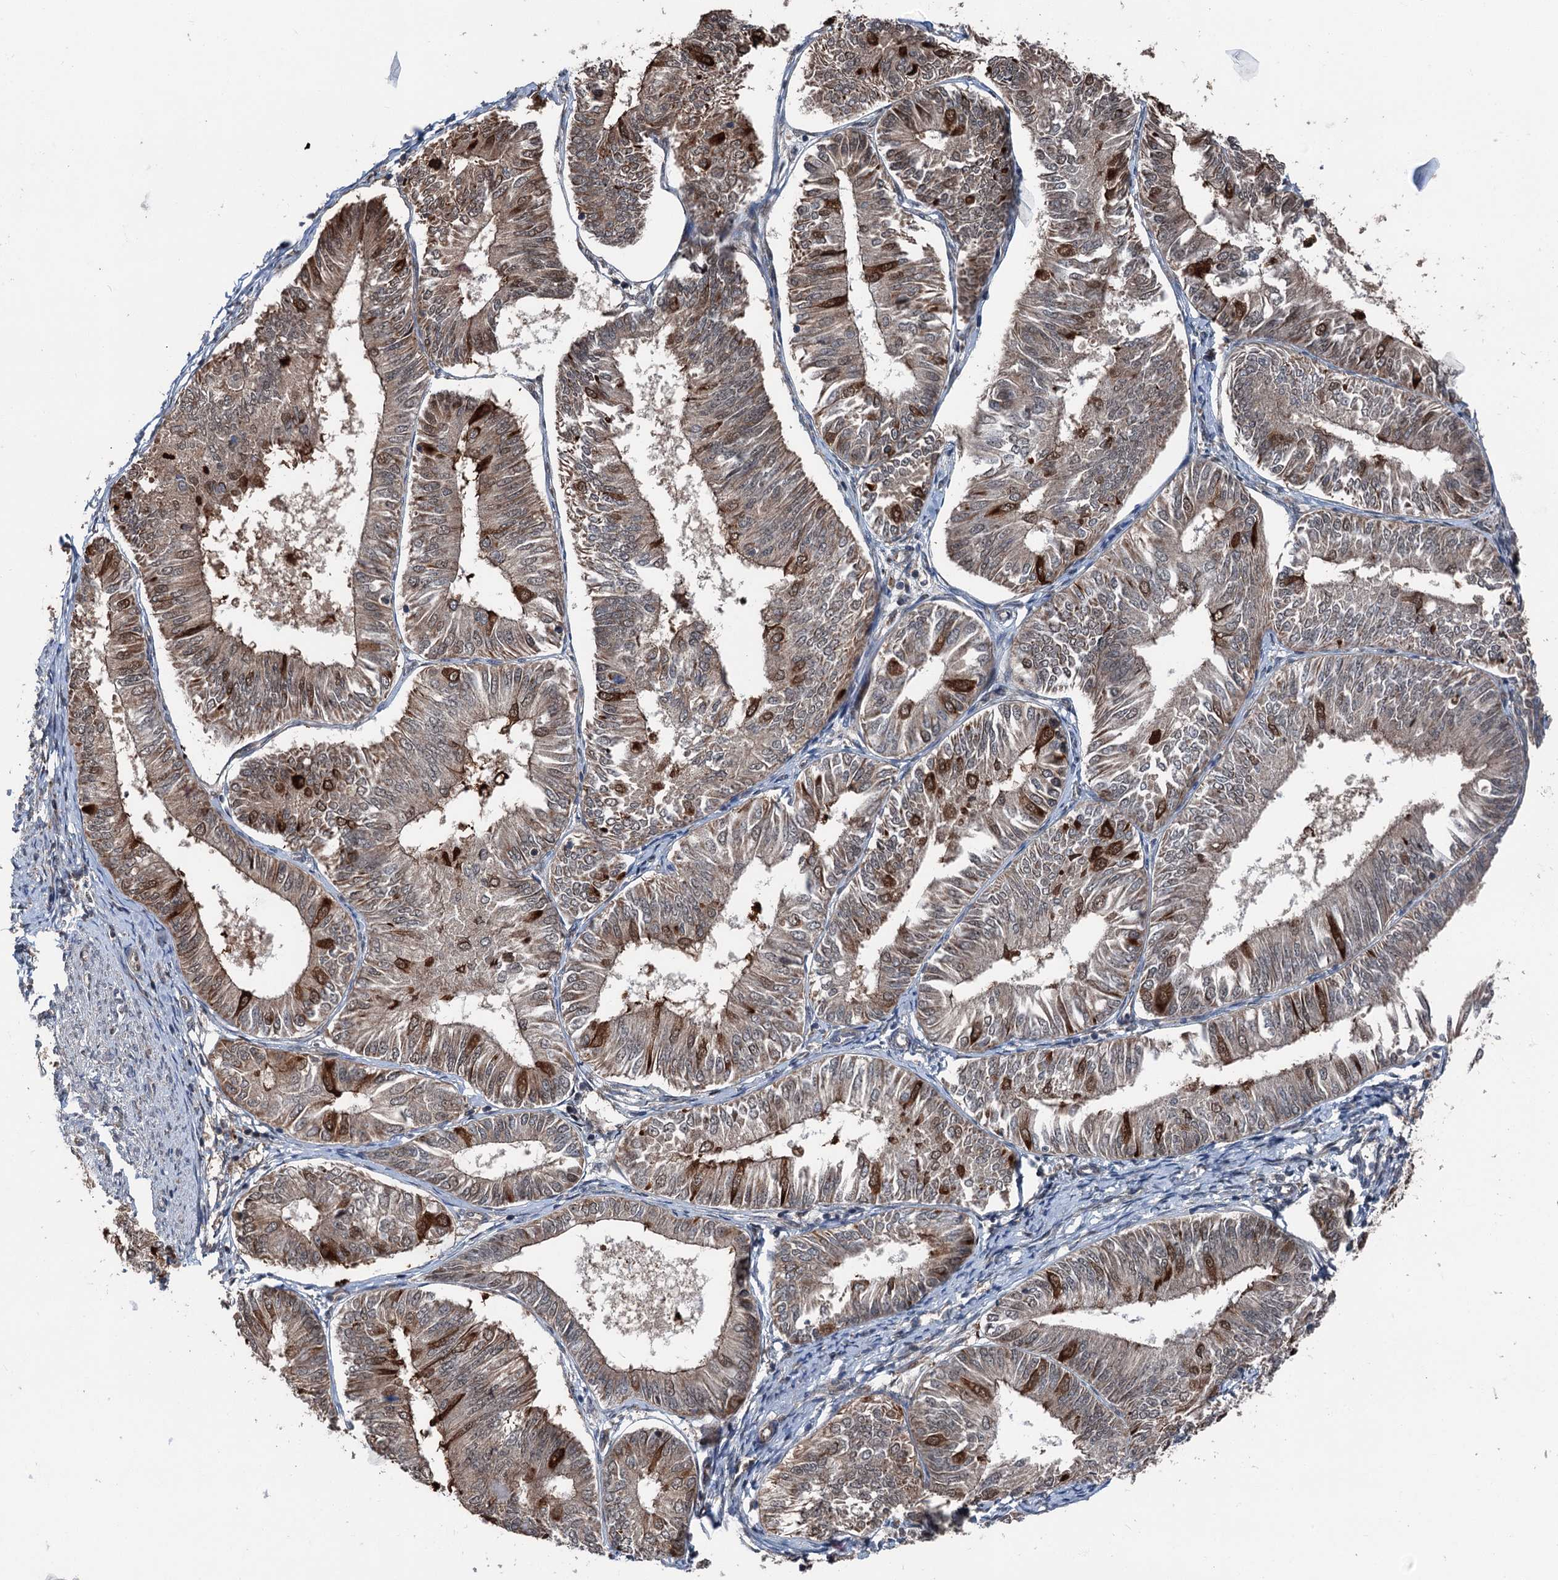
{"staining": {"intensity": "strong", "quantity": "<25%", "location": "cytoplasmic/membranous"}, "tissue": "endometrial cancer", "cell_type": "Tumor cells", "image_type": "cancer", "snomed": [{"axis": "morphology", "description": "Adenocarcinoma, NOS"}, {"axis": "topography", "description": "Endometrium"}], "caption": "A medium amount of strong cytoplasmic/membranous positivity is seen in about <25% of tumor cells in adenocarcinoma (endometrial) tissue. (Stains: DAB in brown, nuclei in blue, Microscopy: brightfield microscopy at high magnification).", "gene": "PSMD13", "patient": {"sex": "female", "age": 58}}